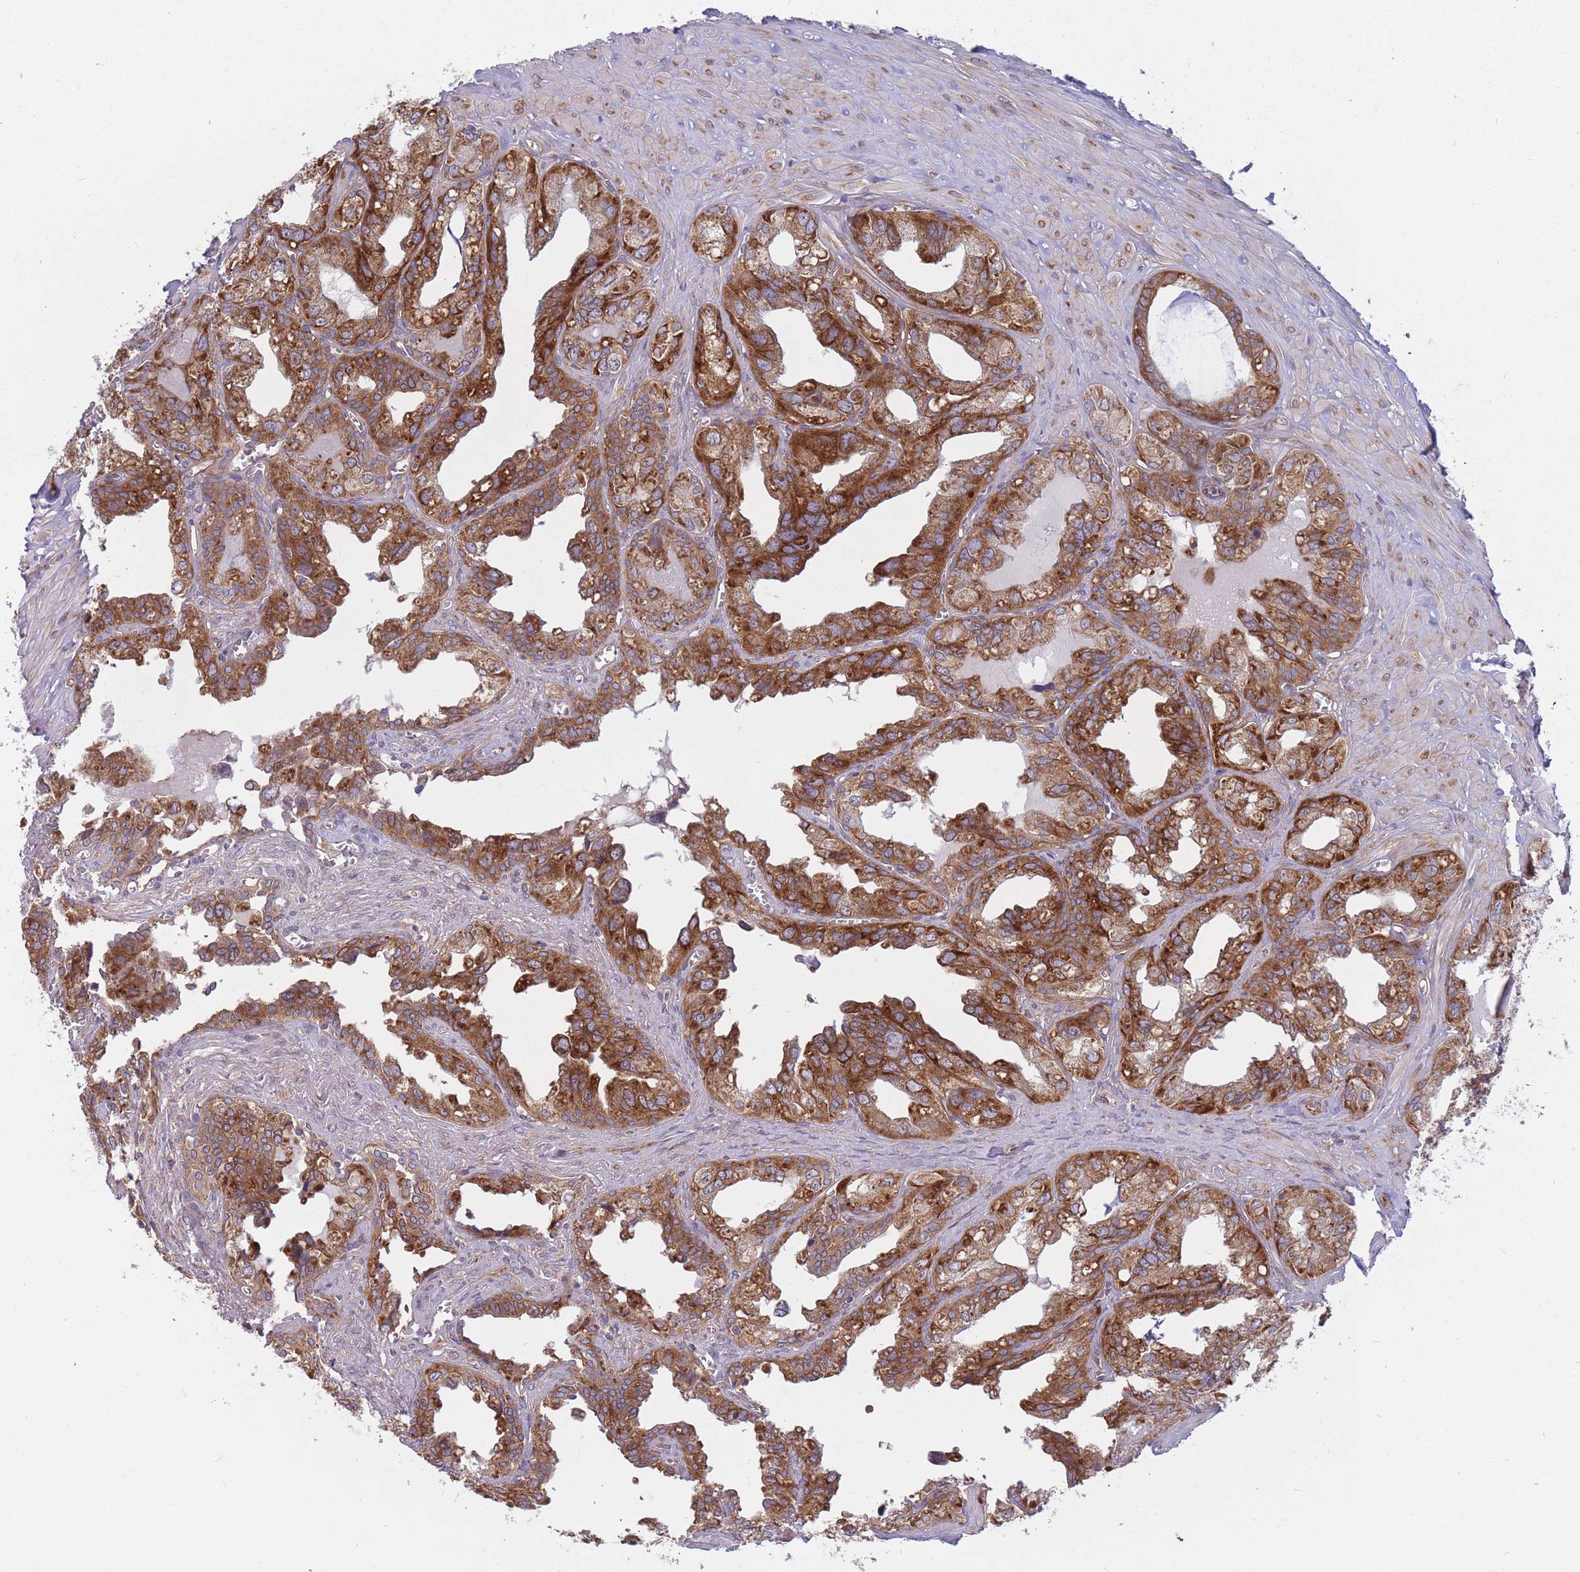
{"staining": {"intensity": "strong", "quantity": ">75%", "location": "cytoplasmic/membranous"}, "tissue": "seminal vesicle", "cell_type": "Glandular cells", "image_type": "normal", "snomed": [{"axis": "morphology", "description": "Normal tissue, NOS"}, {"axis": "topography", "description": "Seminal veicle"}], "caption": "A high-resolution photomicrograph shows immunohistochemistry (IHC) staining of unremarkable seminal vesicle, which exhibits strong cytoplasmic/membranous positivity in approximately >75% of glandular cells. (IHC, brightfield microscopy, high magnification).", "gene": "CCDC124", "patient": {"sex": "male", "age": 67}}